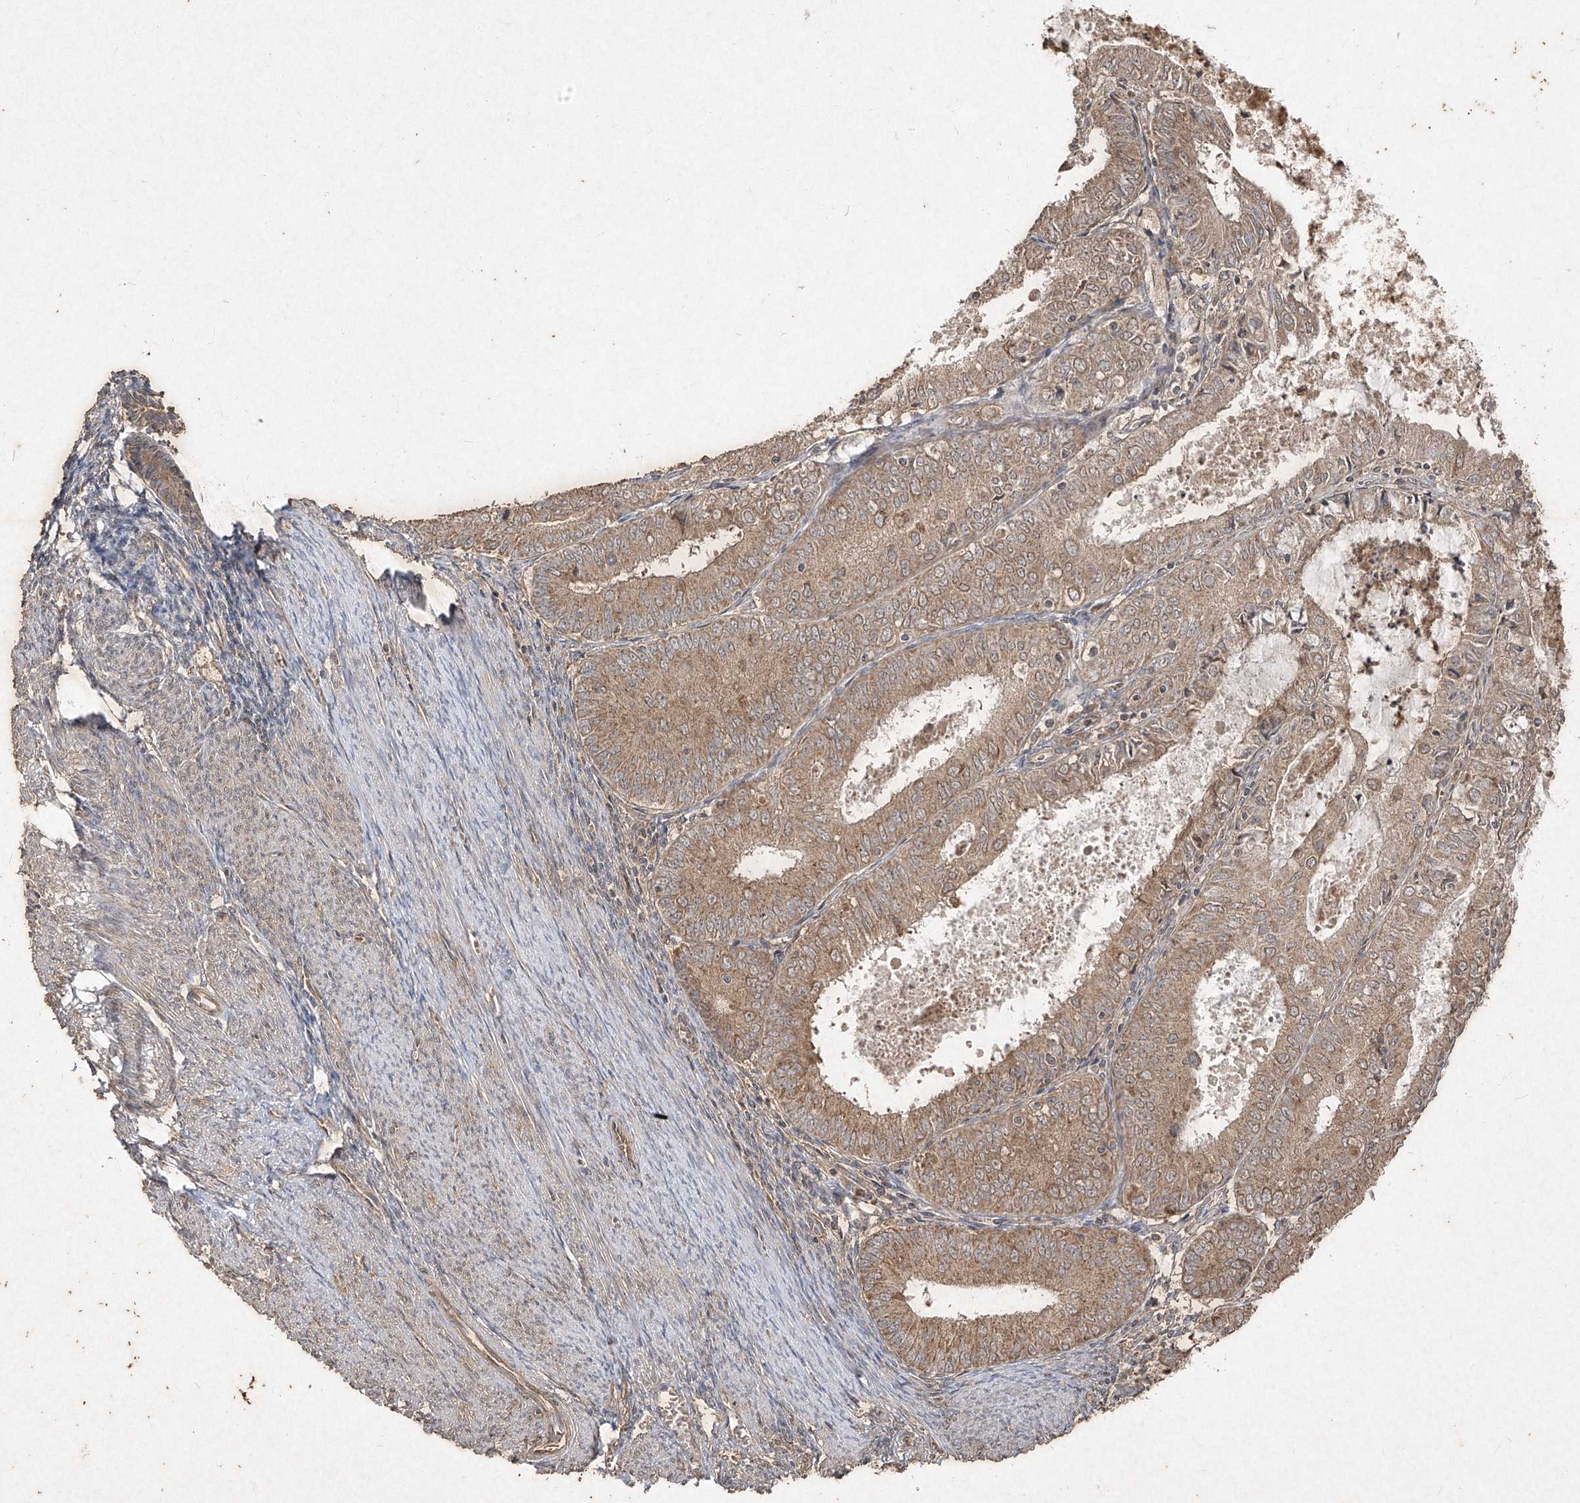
{"staining": {"intensity": "moderate", "quantity": ">75%", "location": "cytoplasmic/membranous"}, "tissue": "endometrial cancer", "cell_type": "Tumor cells", "image_type": "cancer", "snomed": [{"axis": "morphology", "description": "Adenocarcinoma, NOS"}, {"axis": "topography", "description": "Endometrium"}], "caption": "Tumor cells reveal moderate cytoplasmic/membranous positivity in approximately >75% of cells in endometrial cancer (adenocarcinoma).", "gene": "ABCD3", "patient": {"sex": "female", "age": 57}}